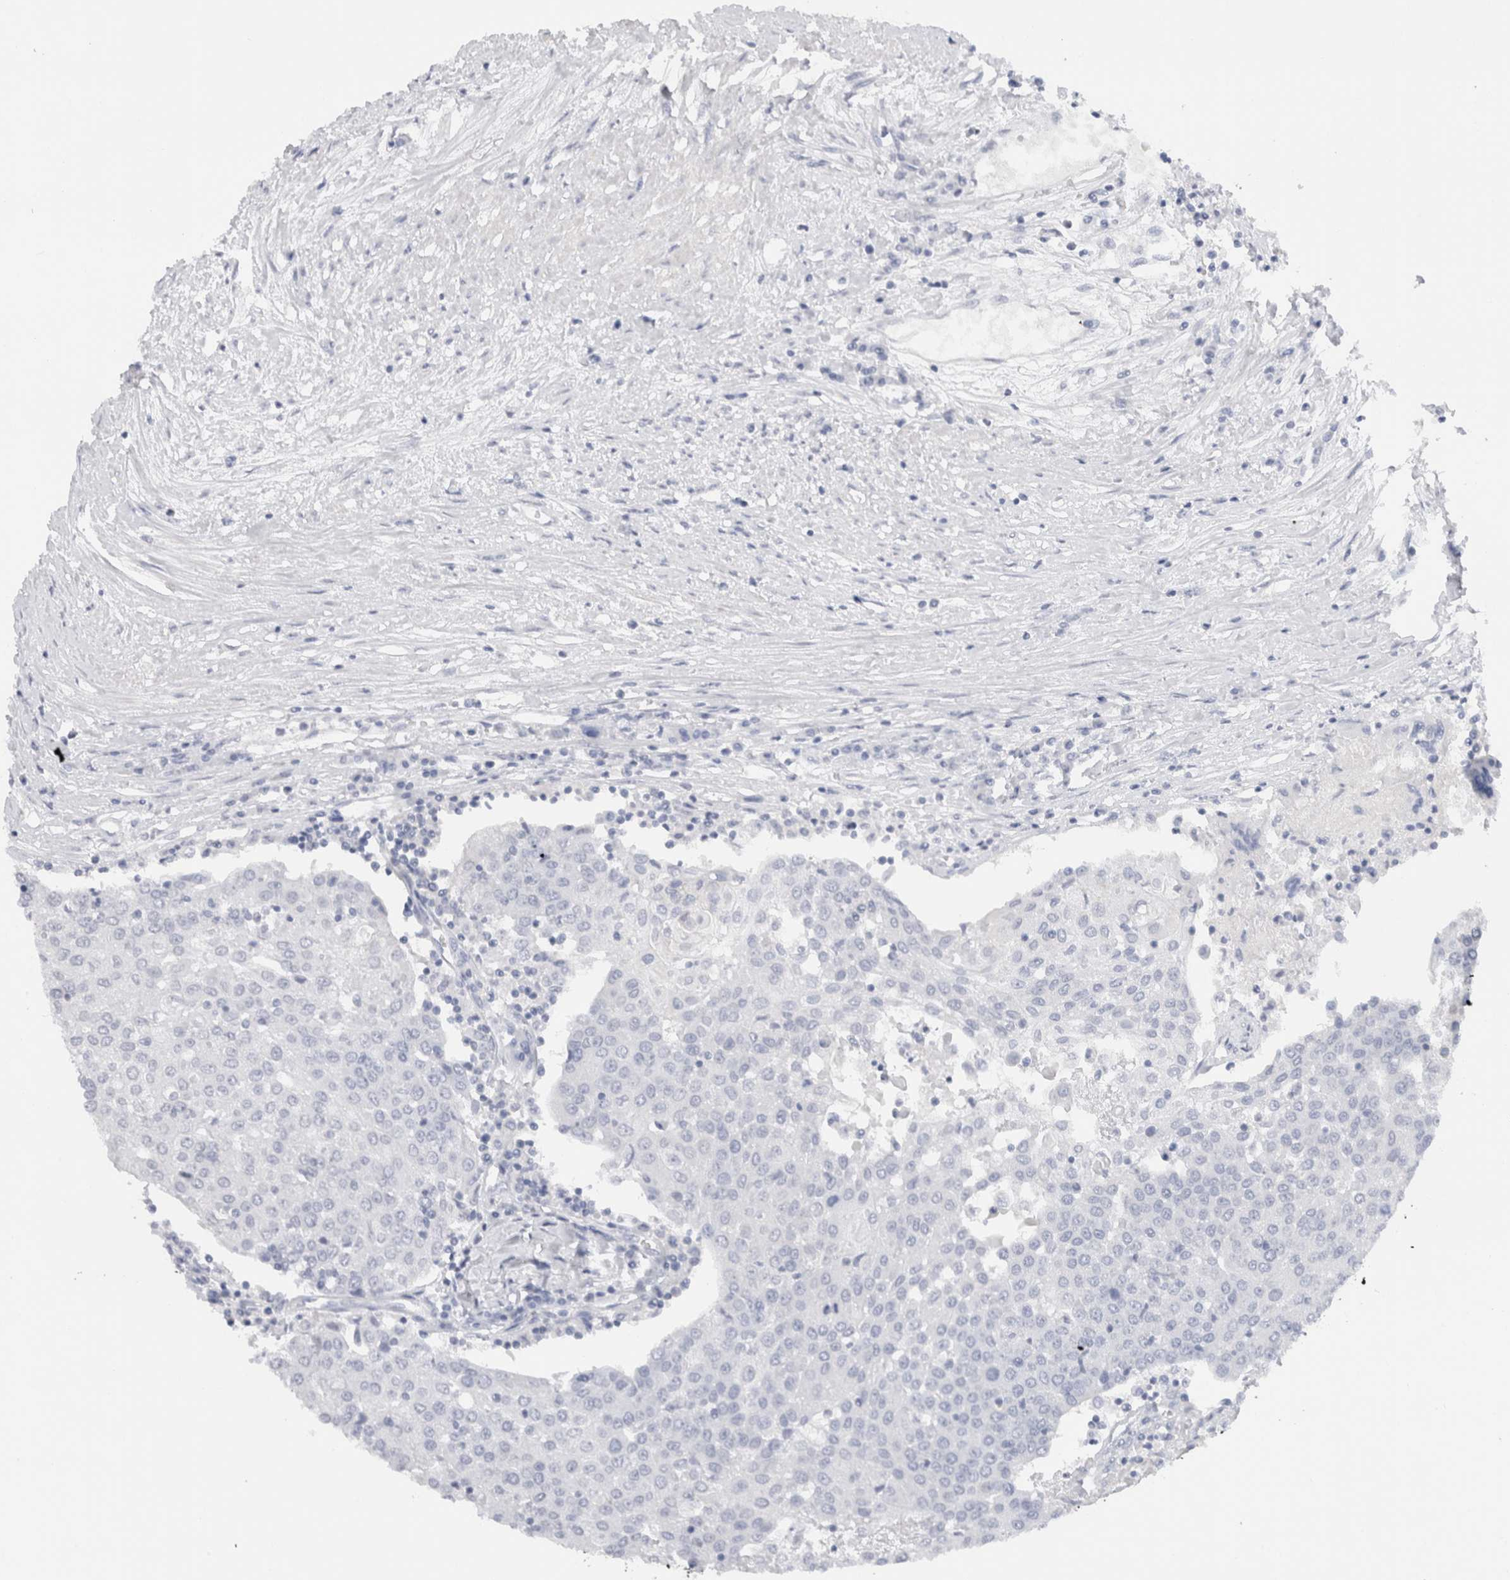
{"staining": {"intensity": "negative", "quantity": "none", "location": "none"}, "tissue": "urothelial cancer", "cell_type": "Tumor cells", "image_type": "cancer", "snomed": [{"axis": "morphology", "description": "Urothelial carcinoma, High grade"}, {"axis": "topography", "description": "Urinary bladder"}], "caption": "This is an immunohistochemistry (IHC) histopathology image of human urothelial carcinoma (high-grade). There is no staining in tumor cells.", "gene": "C9orf50", "patient": {"sex": "female", "age": 85}}